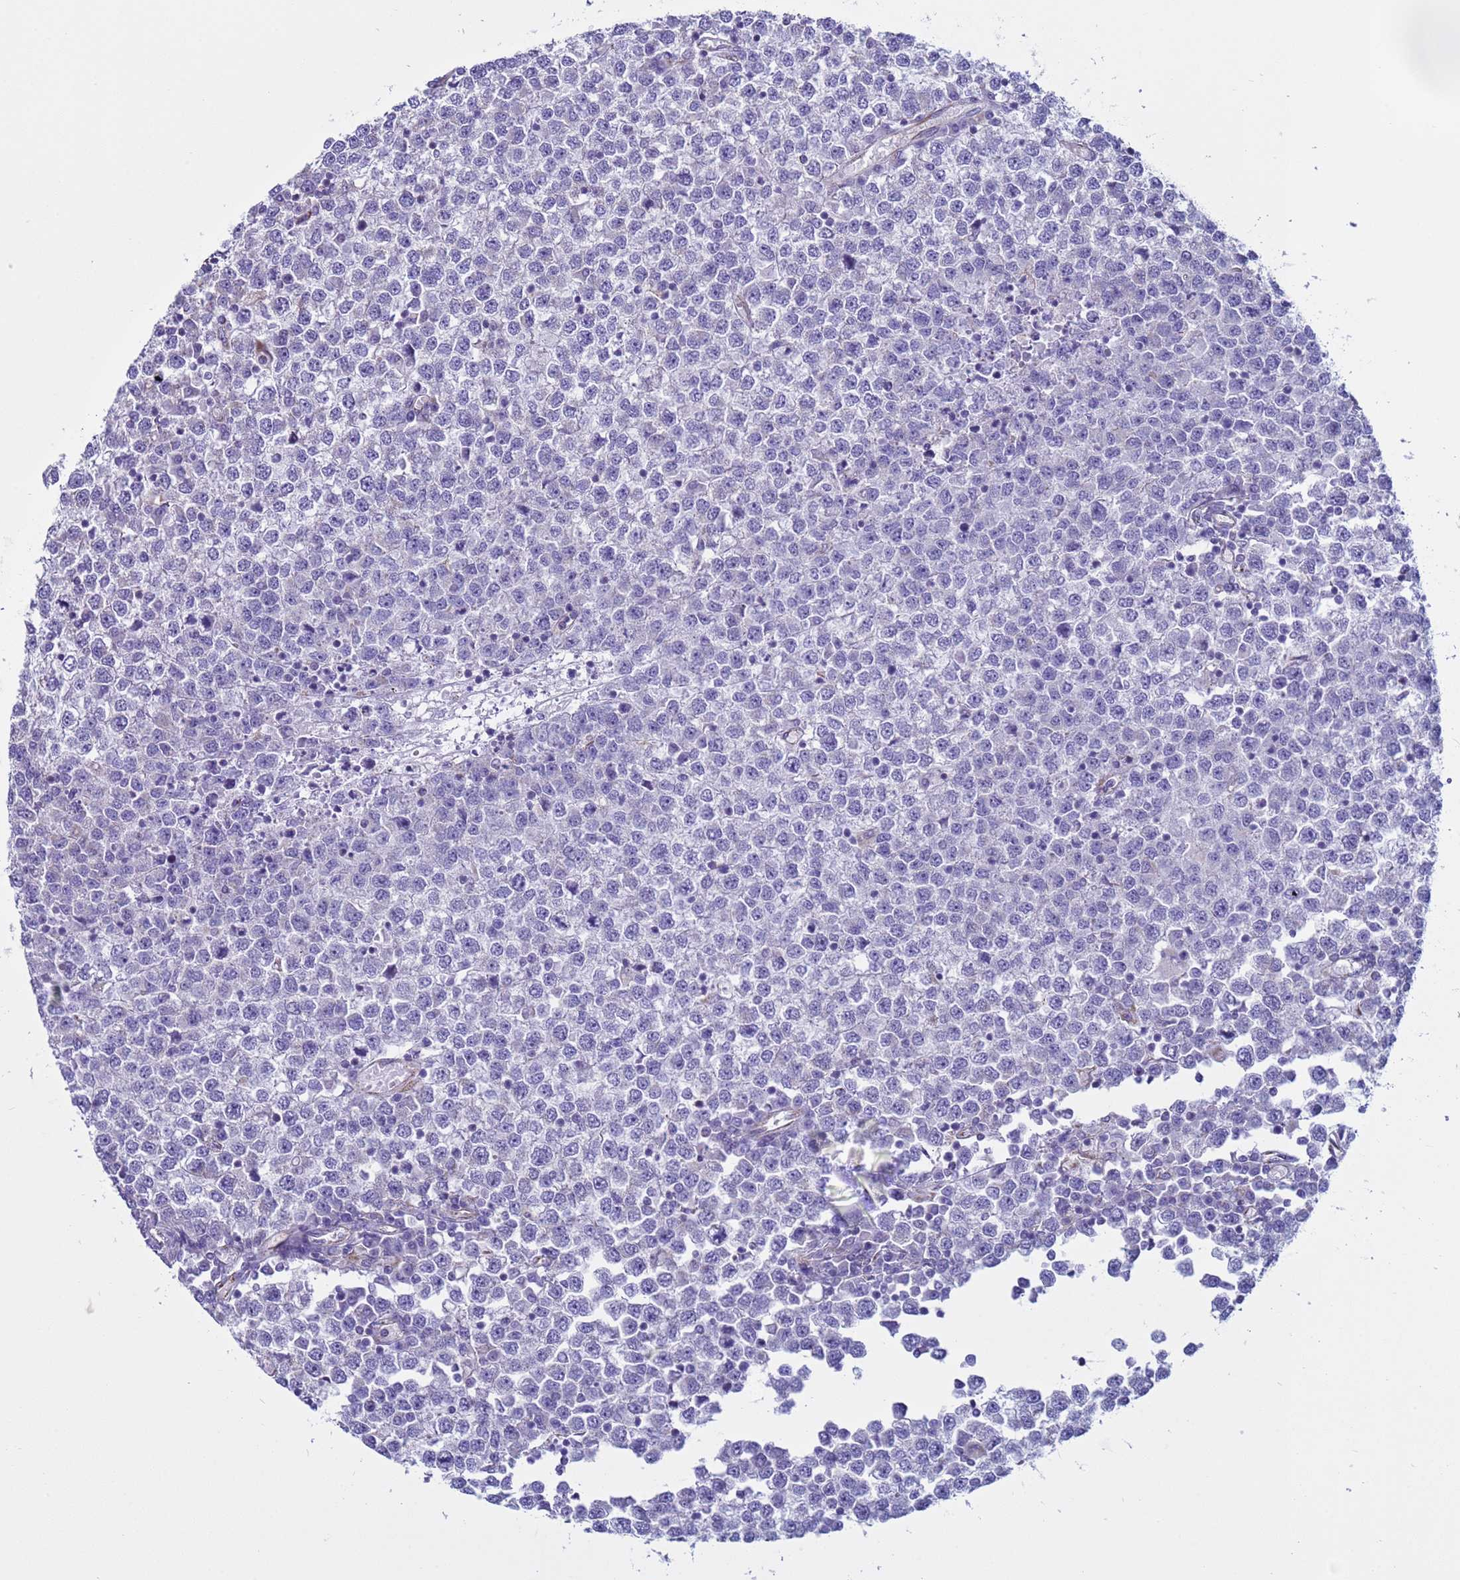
{"staining": {"intensity": "negative", "quantity": "none", "location": "none"}, "tissue": "testis cancer", "cell_type": "Tumor cells", "image_type": "cancer", "snomed": [{"axis": "morphology", "description": "Seminoma, NOS"}, {"axis": "topography", "description": "Testis"}], "caption": "A micrograph of testis seminoma stained for a protein reveals no brown staining in tumor cells.", "gene": "NCALD", "patient": {"sex": "male", "age": 65}}